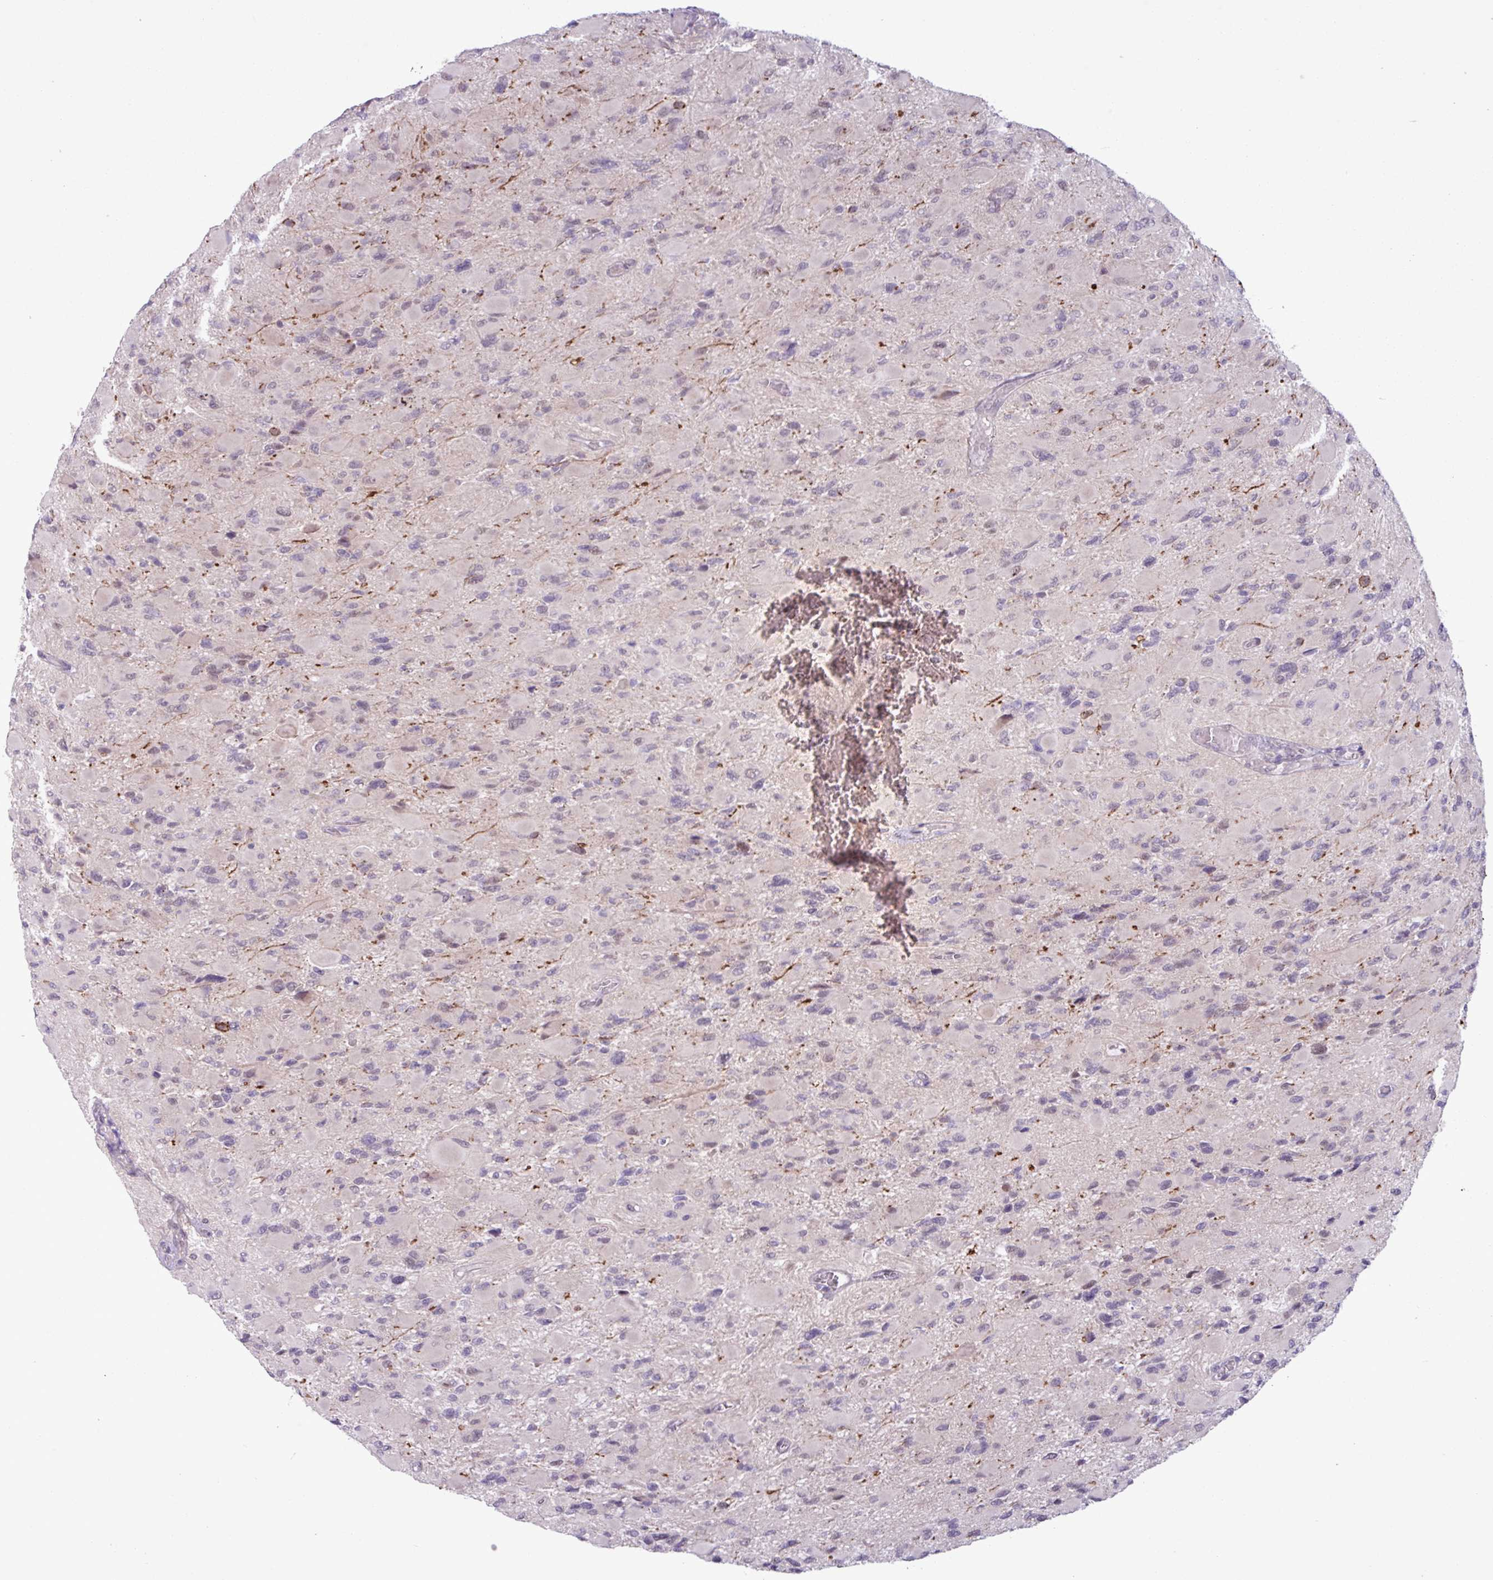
{"staining": {"intensity": "weak", "quantity": "<25%", "location": "nuclear"}, "tissue": "glioma", "cell_type": "Tumor cells", "image_type": "cancer", "snomed": [{"axis": "morphology", "description": "Glioma, malignant, High grade"}, {"axis": "topography", "description": "Cerebral cortex"}], "caption": "This image is of glioma stained with IHC to label a protein in brown with the nuclei are counter-stained blue. There is no positivity in tumor cells. (DAB immunohistochemistry (IHC), high magnification).", "gene": "NOTCH2", "patient": {"sex": "female", "age": 36}}